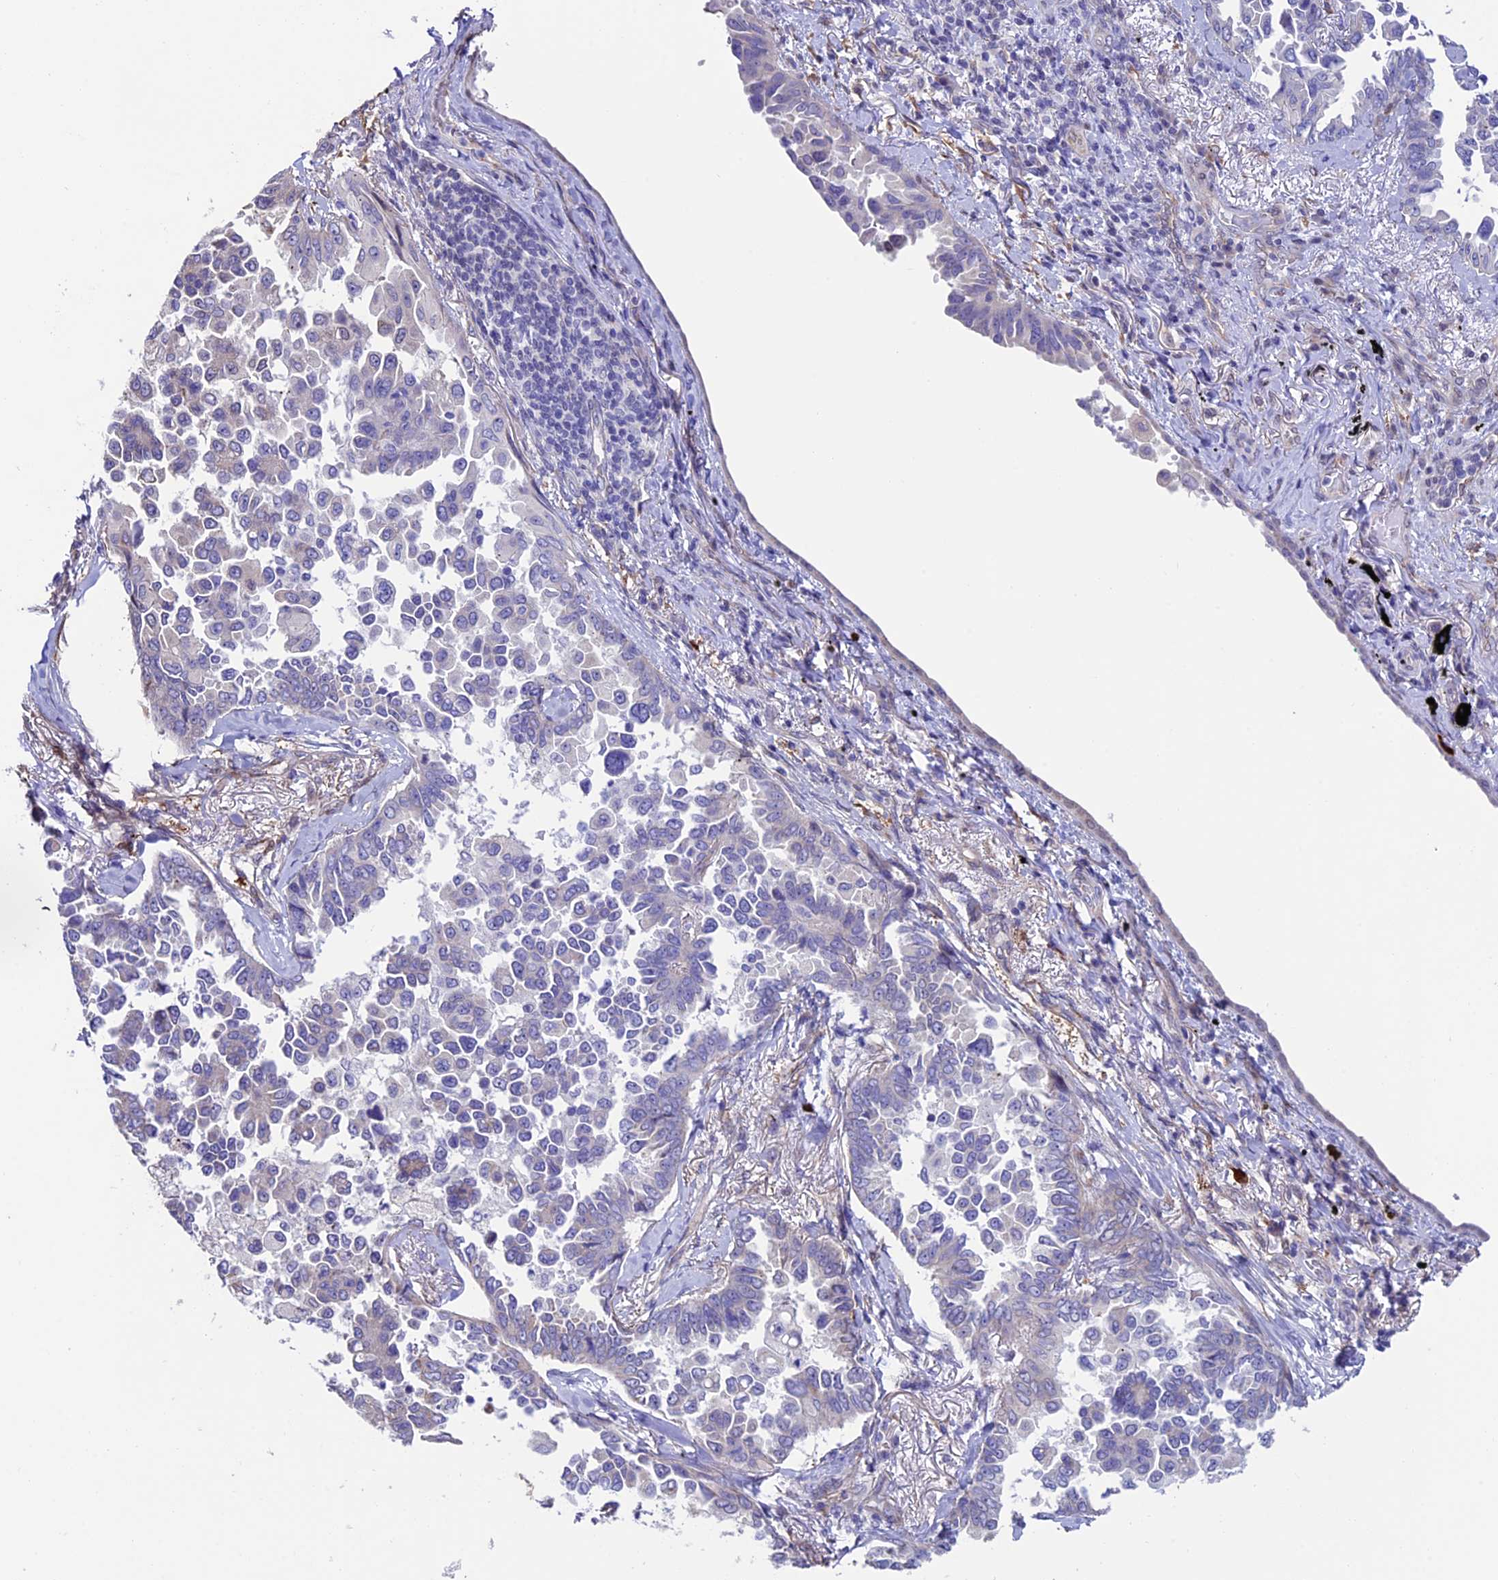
{"staining": {"intensity": "negative", "quantity": "none", "location": "none"}, "tissue": "lung cancer", "cell_type": "Tumor cells", "image_type": "cancer", "snomed": [{"axis": "morphology", "description": "Adenocarcinoma, NOS"}, {"axis": "topography", "description": "Lung"}], "caption": "Immunohistochemistry image of human lung cancer (adenocarcinoma) stained for a protein (brown), which reveals no expression in tumor cells.", "gene": "TMEM171", "patient": {"sex": "female", "age": 67}}